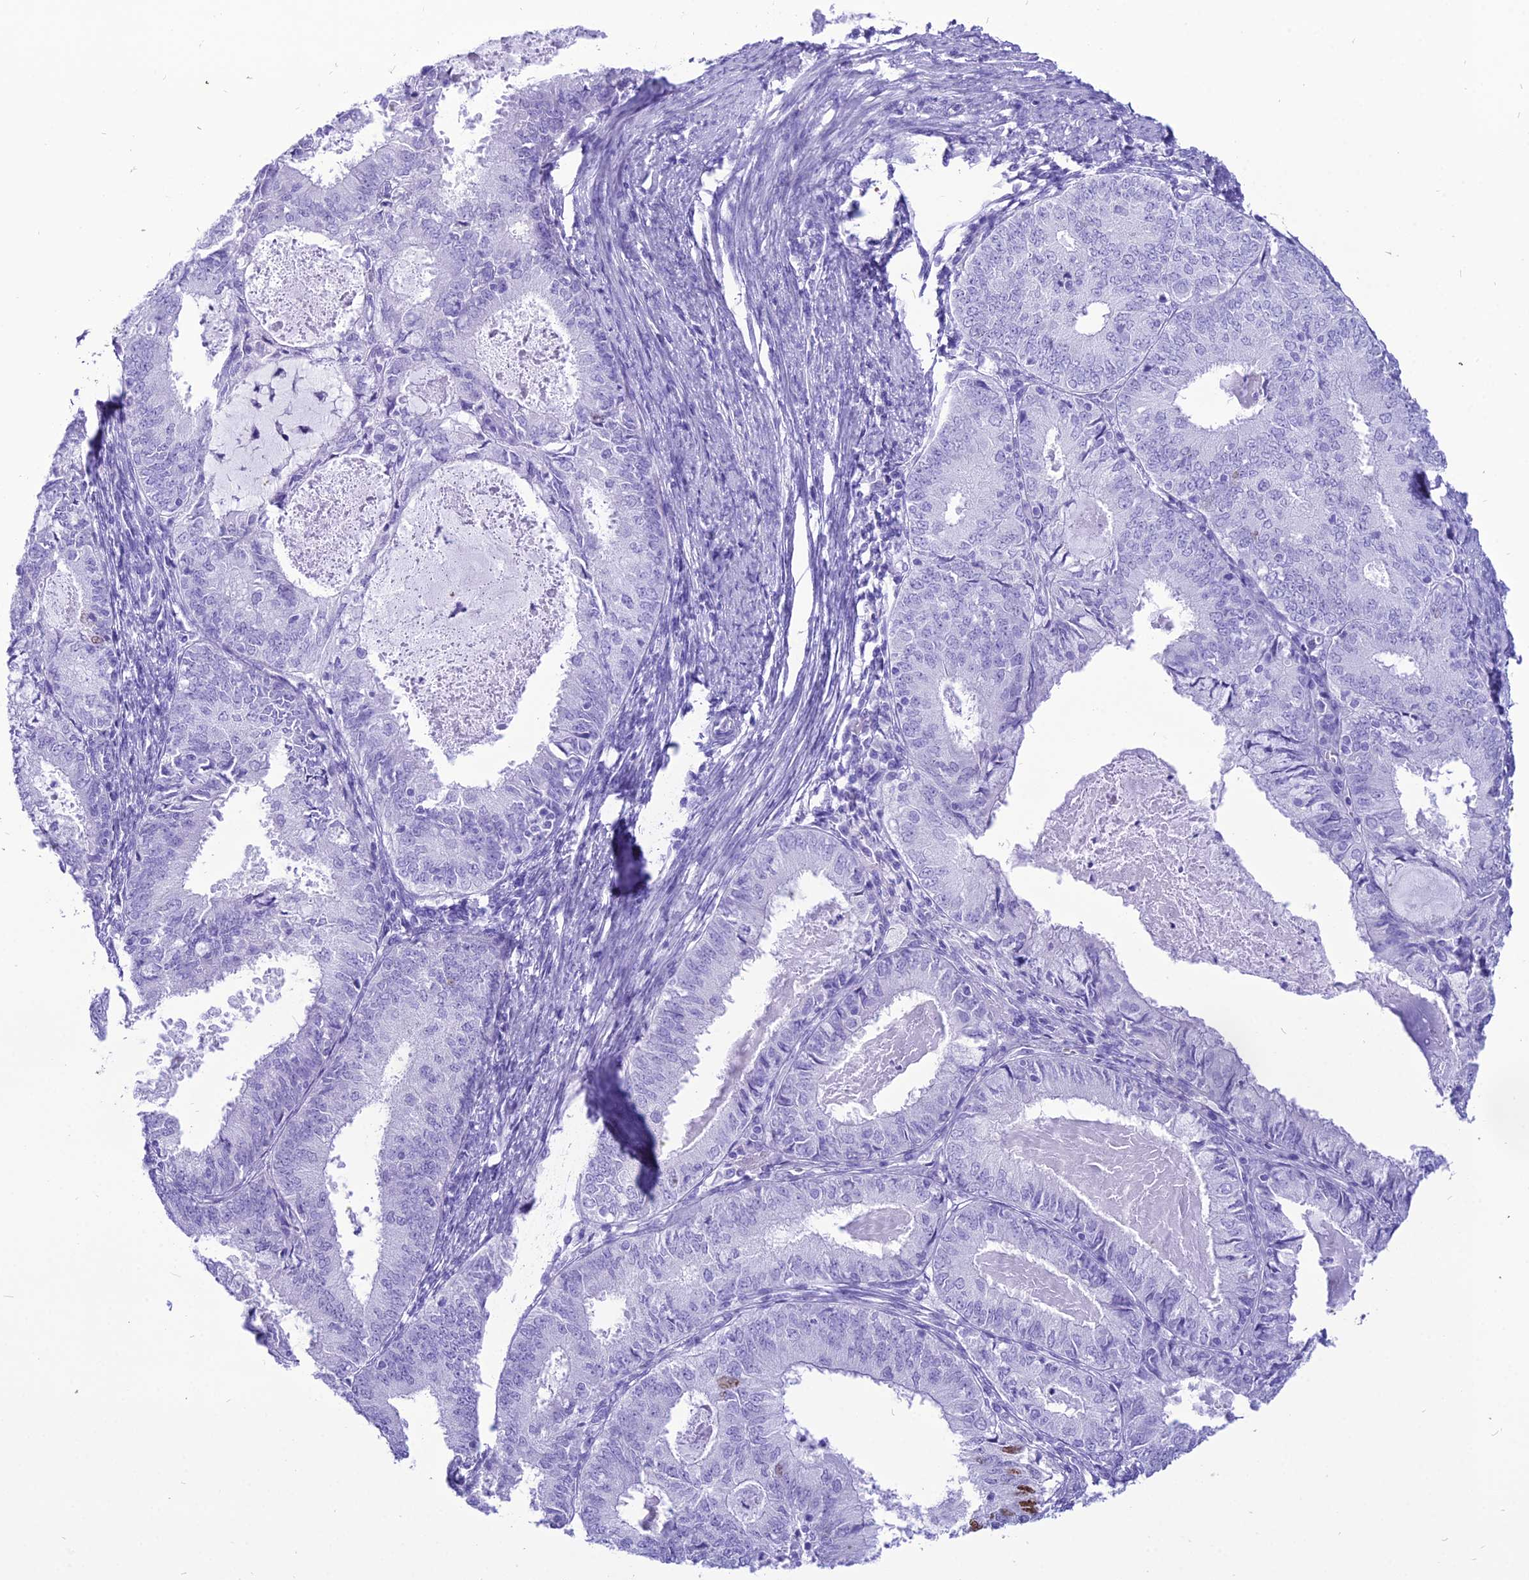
{"staining": {"intensity": "strong", "quantity": "<25%", "location": "nuclear"}, "tissue": "endometrial cancer", "cell_type": "Tumor cells", "image_type": "cancer", "snomed": [{"axis": "morphology", "description": "Adenocarcinoma, NOS"}, {"axis": "topography", "description": "Endometrium"}], "caption": "Brown immunohistochemical staining in endometrial cancer (adenocarcinoma) reveals strong nuclear expression in approximately <25% of tumor cells.", "gene": "PNMA5", "patient": {"sex": "female", "age": 57}}